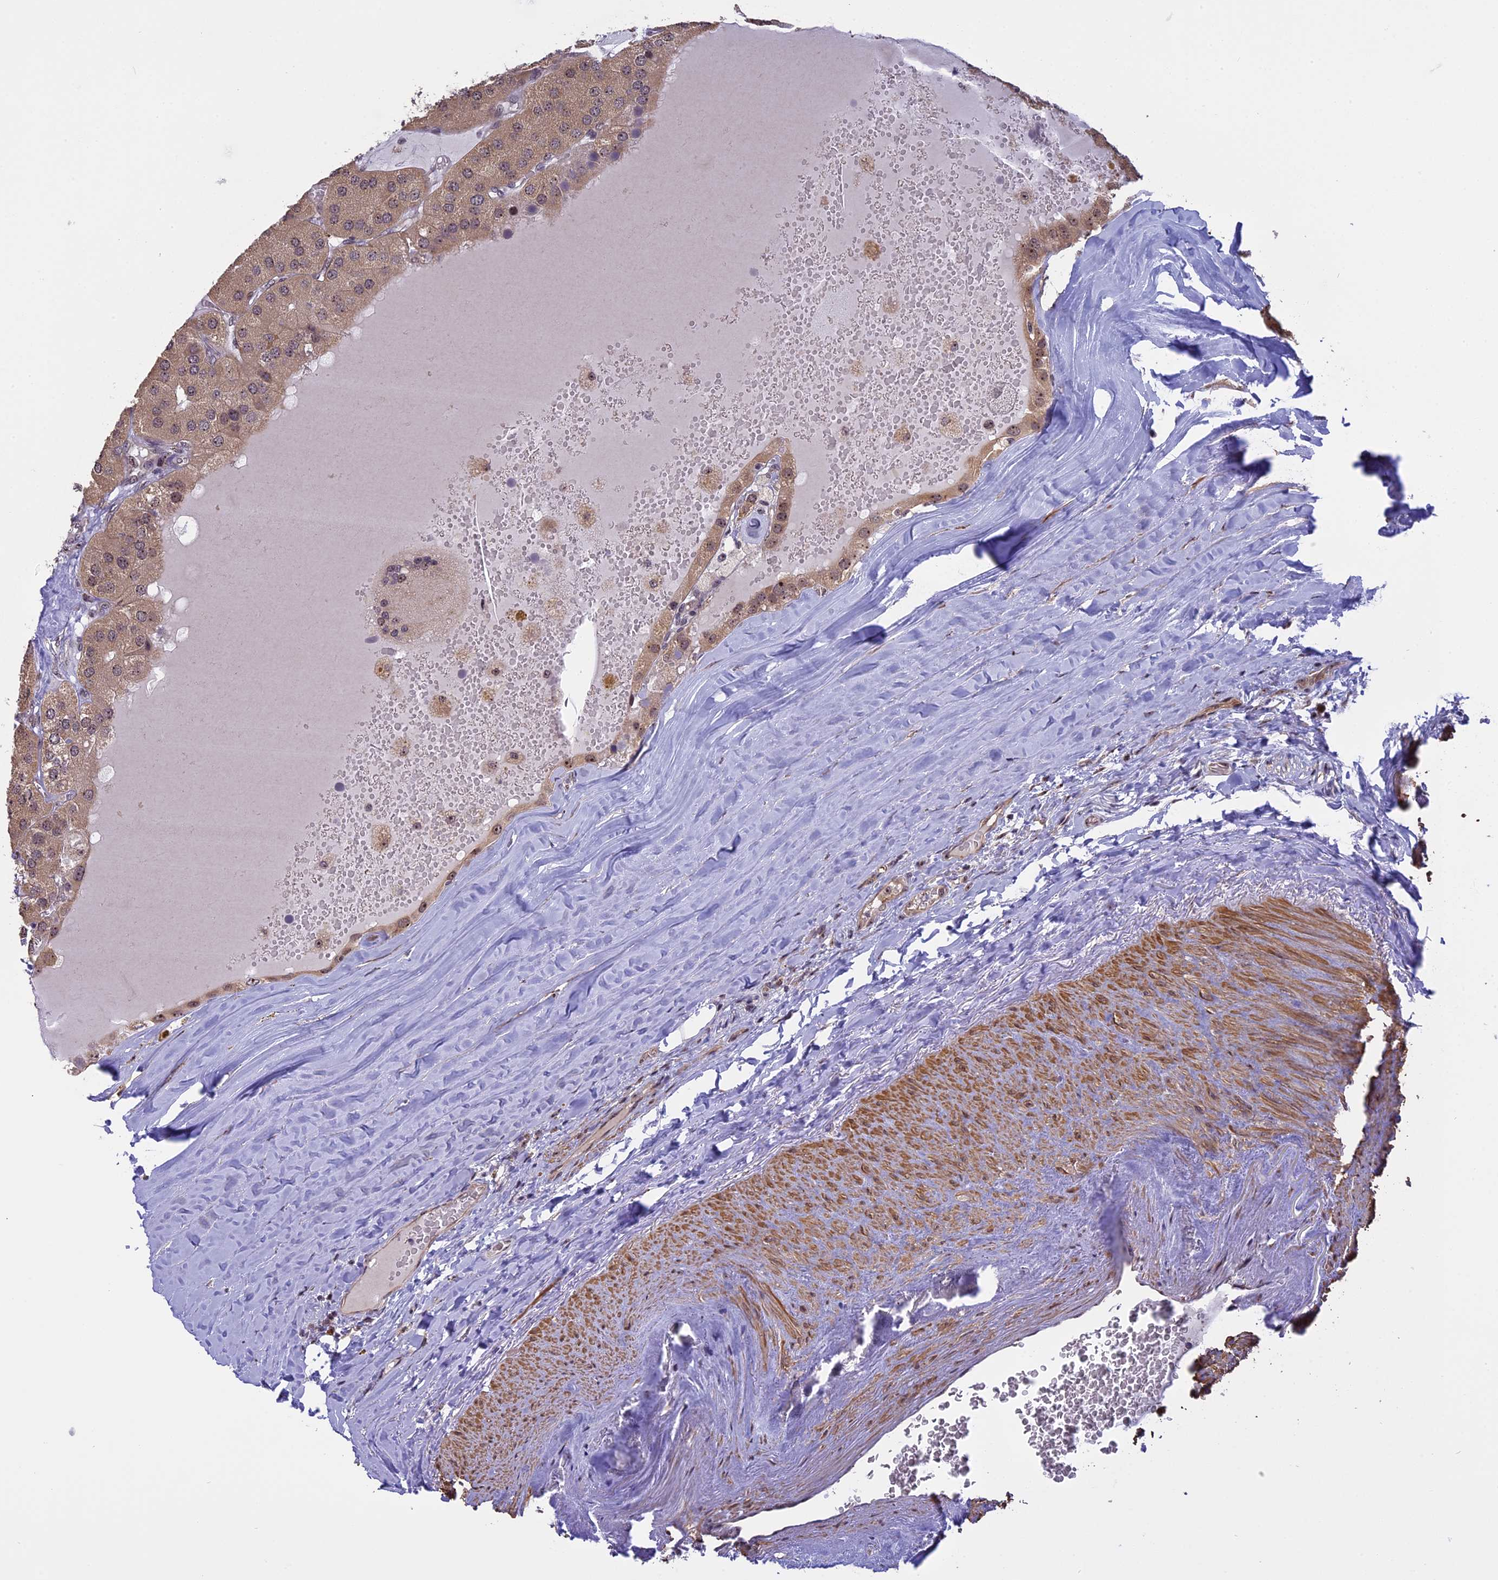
{"staining": {"intensity": "weak", "quantity": ">75%", "location": "cytoplasmic/membranous"}, "tissue": "parathyroid gland", "cell_type": "Glandular cells", "image_type": "normal", "snomed": [{"axis": "morphology", "description": "Normal tissue, NOS"}, {"axis": "morphology", "description": "Adenoma, NOS"}, {"axis": "topography", "description": "Parathyroid gland"}], "caption": "Protein expression by immunohistochemistry shows weak cytoplasmic/membranous staining in approximately >75% of glandular cells in normal parathyroid gland.", "gene": "MGA", "patient": {"sex": "female", "age": 86}}